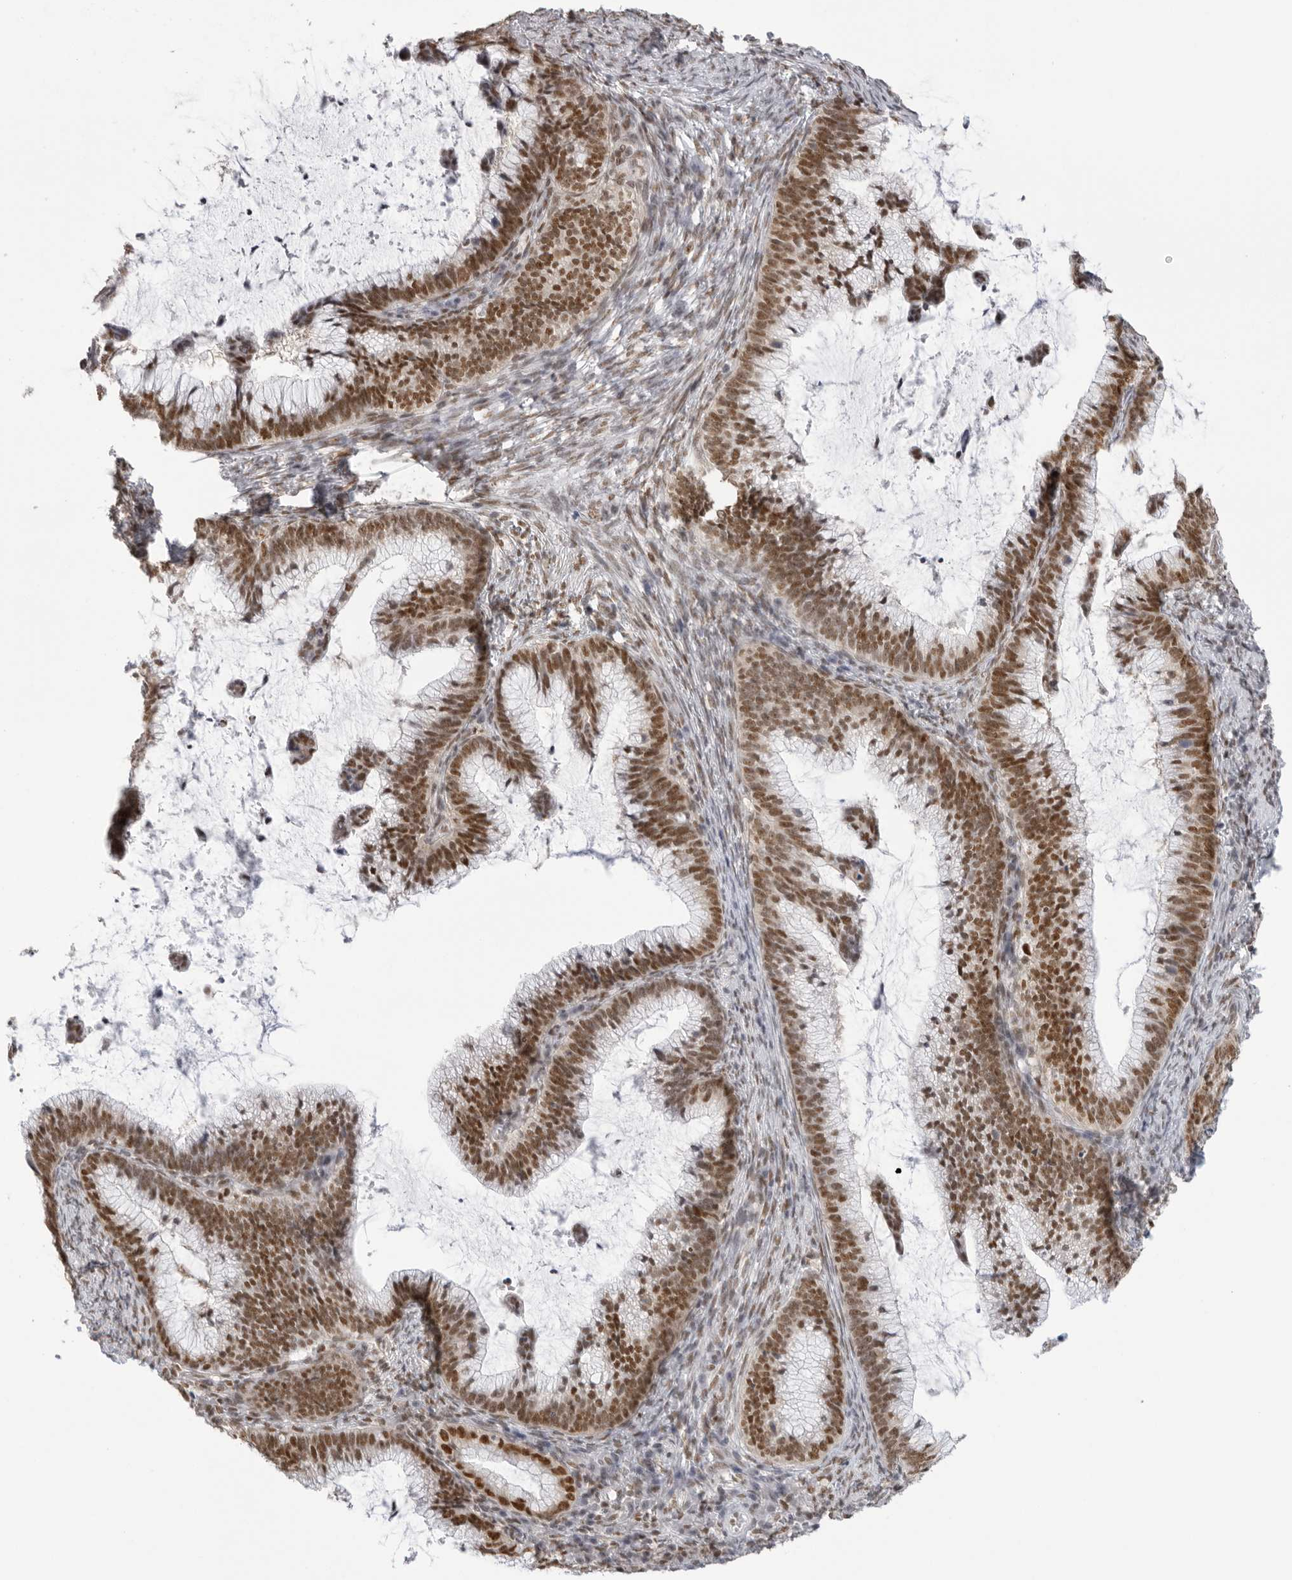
{"staining": {"intensity": "moderate", "quantity": ">75%", "location": "nuclear"}, "tissue": "cervical cancer", "cell_type": "Tumor cells", "image_type": "cancer", "snomed": [{"axis": "morphology", "description": "Adenocarcinoma, NOS"}, {"axis": "topography", "description": "Cervix"}], "caption": "A photomicrograph of human cervical cancer (adenocarcinoma) stained for a protein exhibits moderate nuclear brown staining in tumor cells. (DAB = brown stain, brightfield microscopy at high magnification).", "gene": "RPA2", "patient": {"sex": "female", "age": 36}}